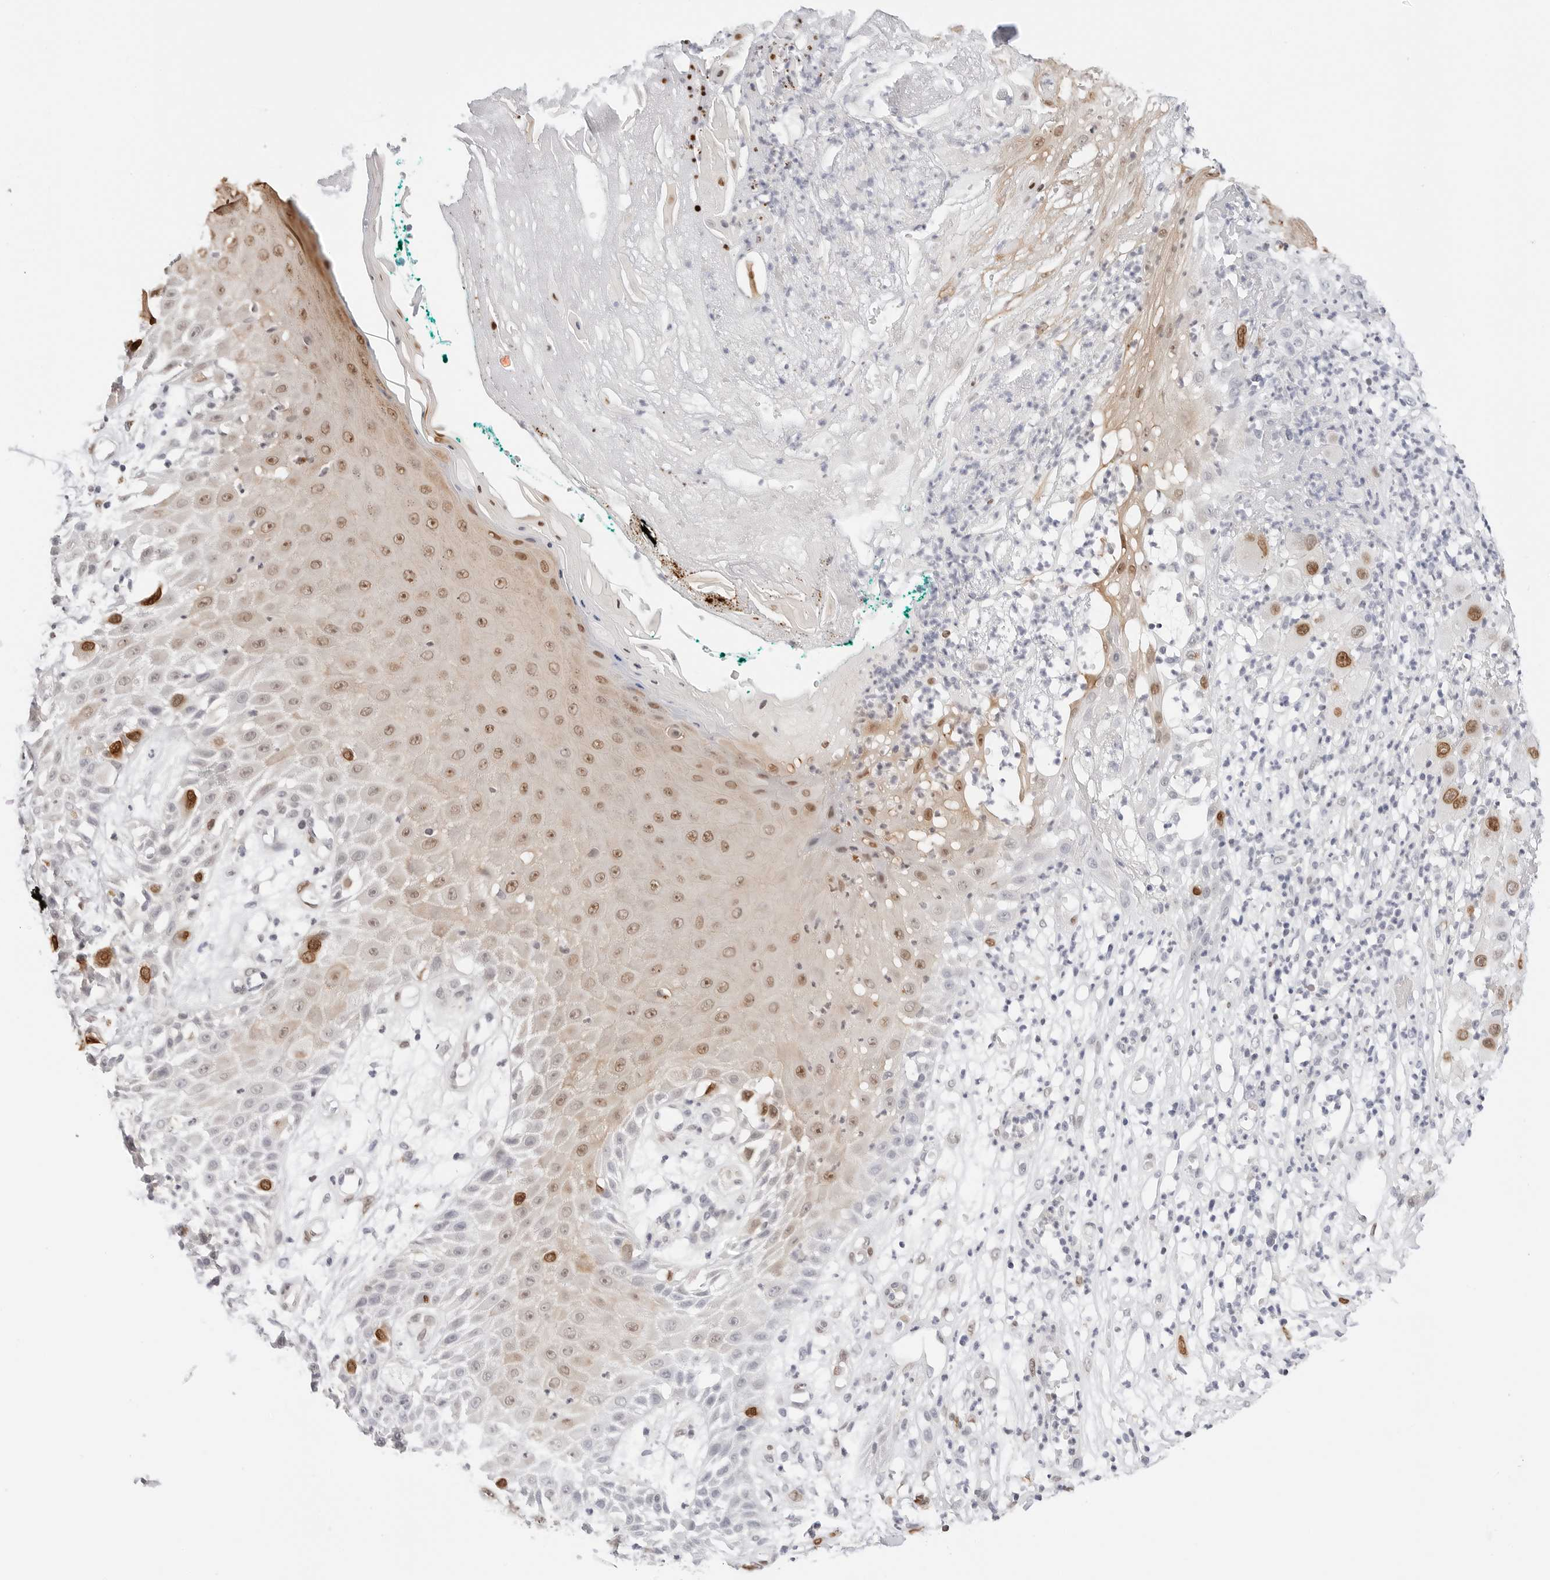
{"staining": {"intensity": "moderate", "quantity": ">75%", "location": "nuclear"}, "tissue": "melanoma", "cell_type": "Tumor cells", "image_type": "cancer", "snomed": [{"axis": "morphology", "description": "Malignant melanoma, NOS"}, {"axis": "topography", "description": "Skin"}], "caption": "Melanoma tissue displays moderate nuclear staining in about >75% of tumor cells, visualized by immunohistochemistry.", "gene": "SPIDR", "patient": {"sex": "female", "age": 81}}